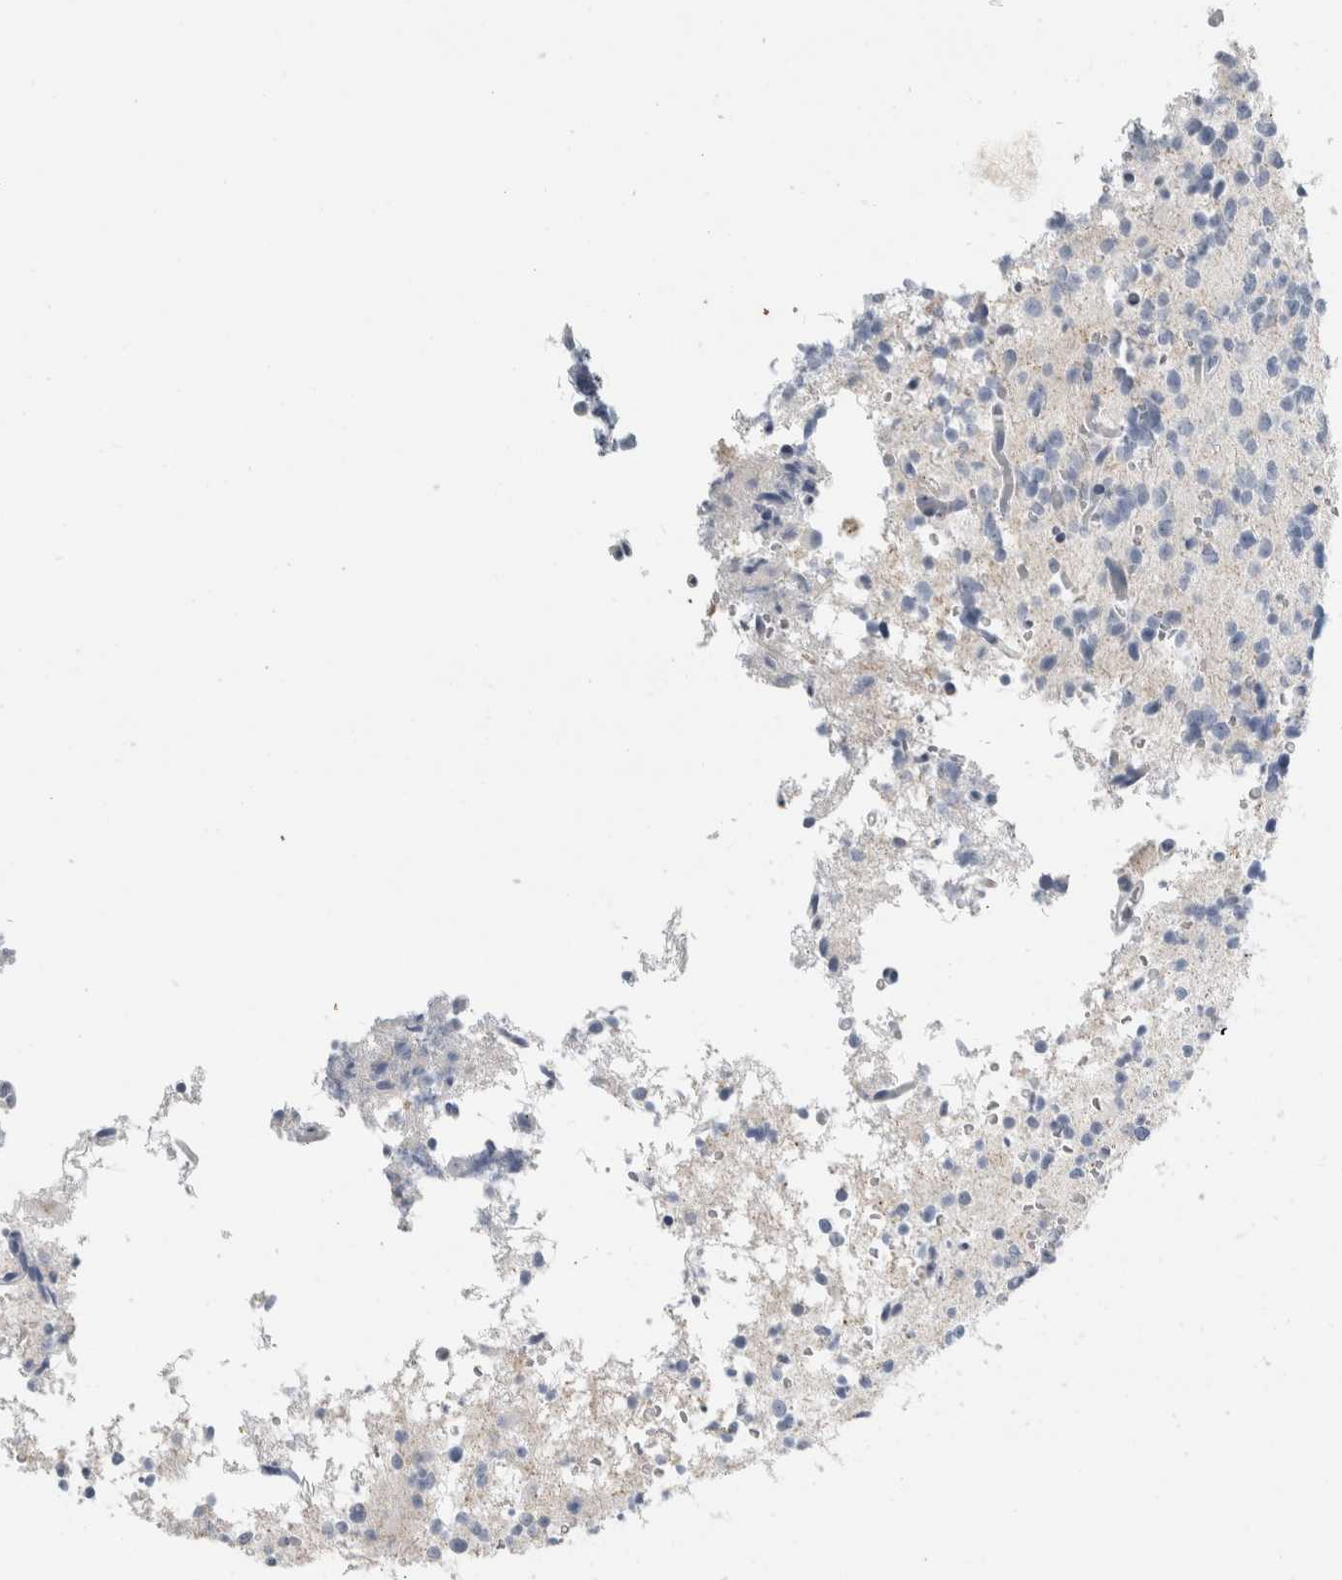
{"staining": {"intensity": "negative", "quantity": "none", "location": "none"}, "tissue": "glioma", "cell_type": "Tumor cells", "image_type": "cancer", "snomed": [{"axis": "morphology", "description": "Glioma, malignant, High grade"}, {"axis": "topography", "description": "Brain"}], "caption": "Glioma stained for a protein using IHC reveals no positivity tumor cells.", "gene": "RPH3AL", "patient": {"sex": "female", "age": 62}}